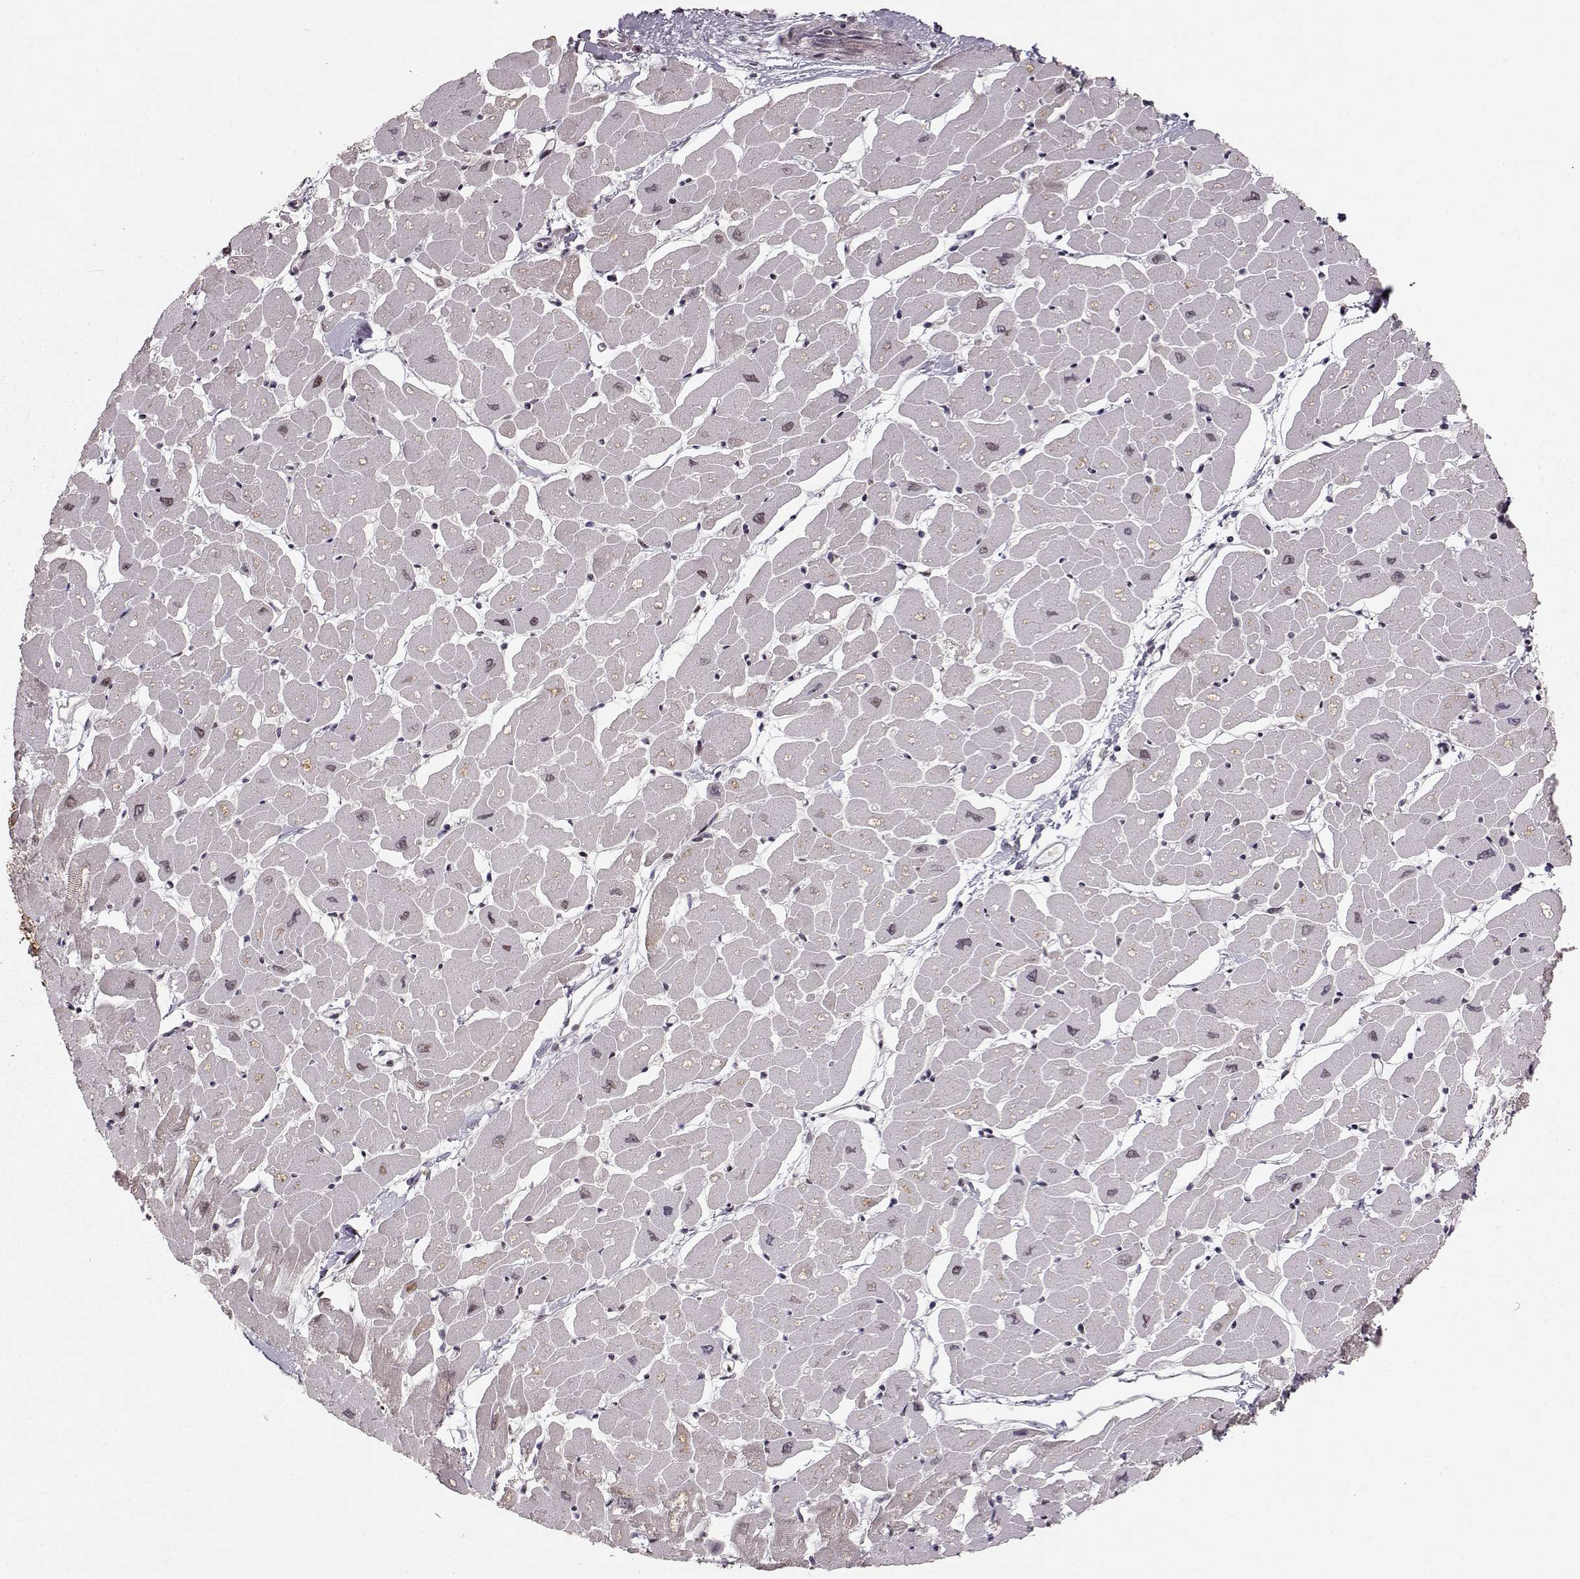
{"staining": {"intensity": "weak", "quantity": "25%-75%", "location": "cytoplasmic/membranous"}, "tissue": "heart muscle", "cell_type": "Cardiomyocytes", "image_type": "normal", "snomed": [{"axis": "morphology", "description": "Normal tissue, NOS"}, {"axis": "topography", "description": "Heart"}], "caption": "Approximately 25%-75% of cardiomyocytes in normal heart muscle show weak cytoplasmic/membranous protein staining as visualized by brown immunohistochemical staining.", "gene": "RAI1", "patient": {"sex": "male", "age": 57}}